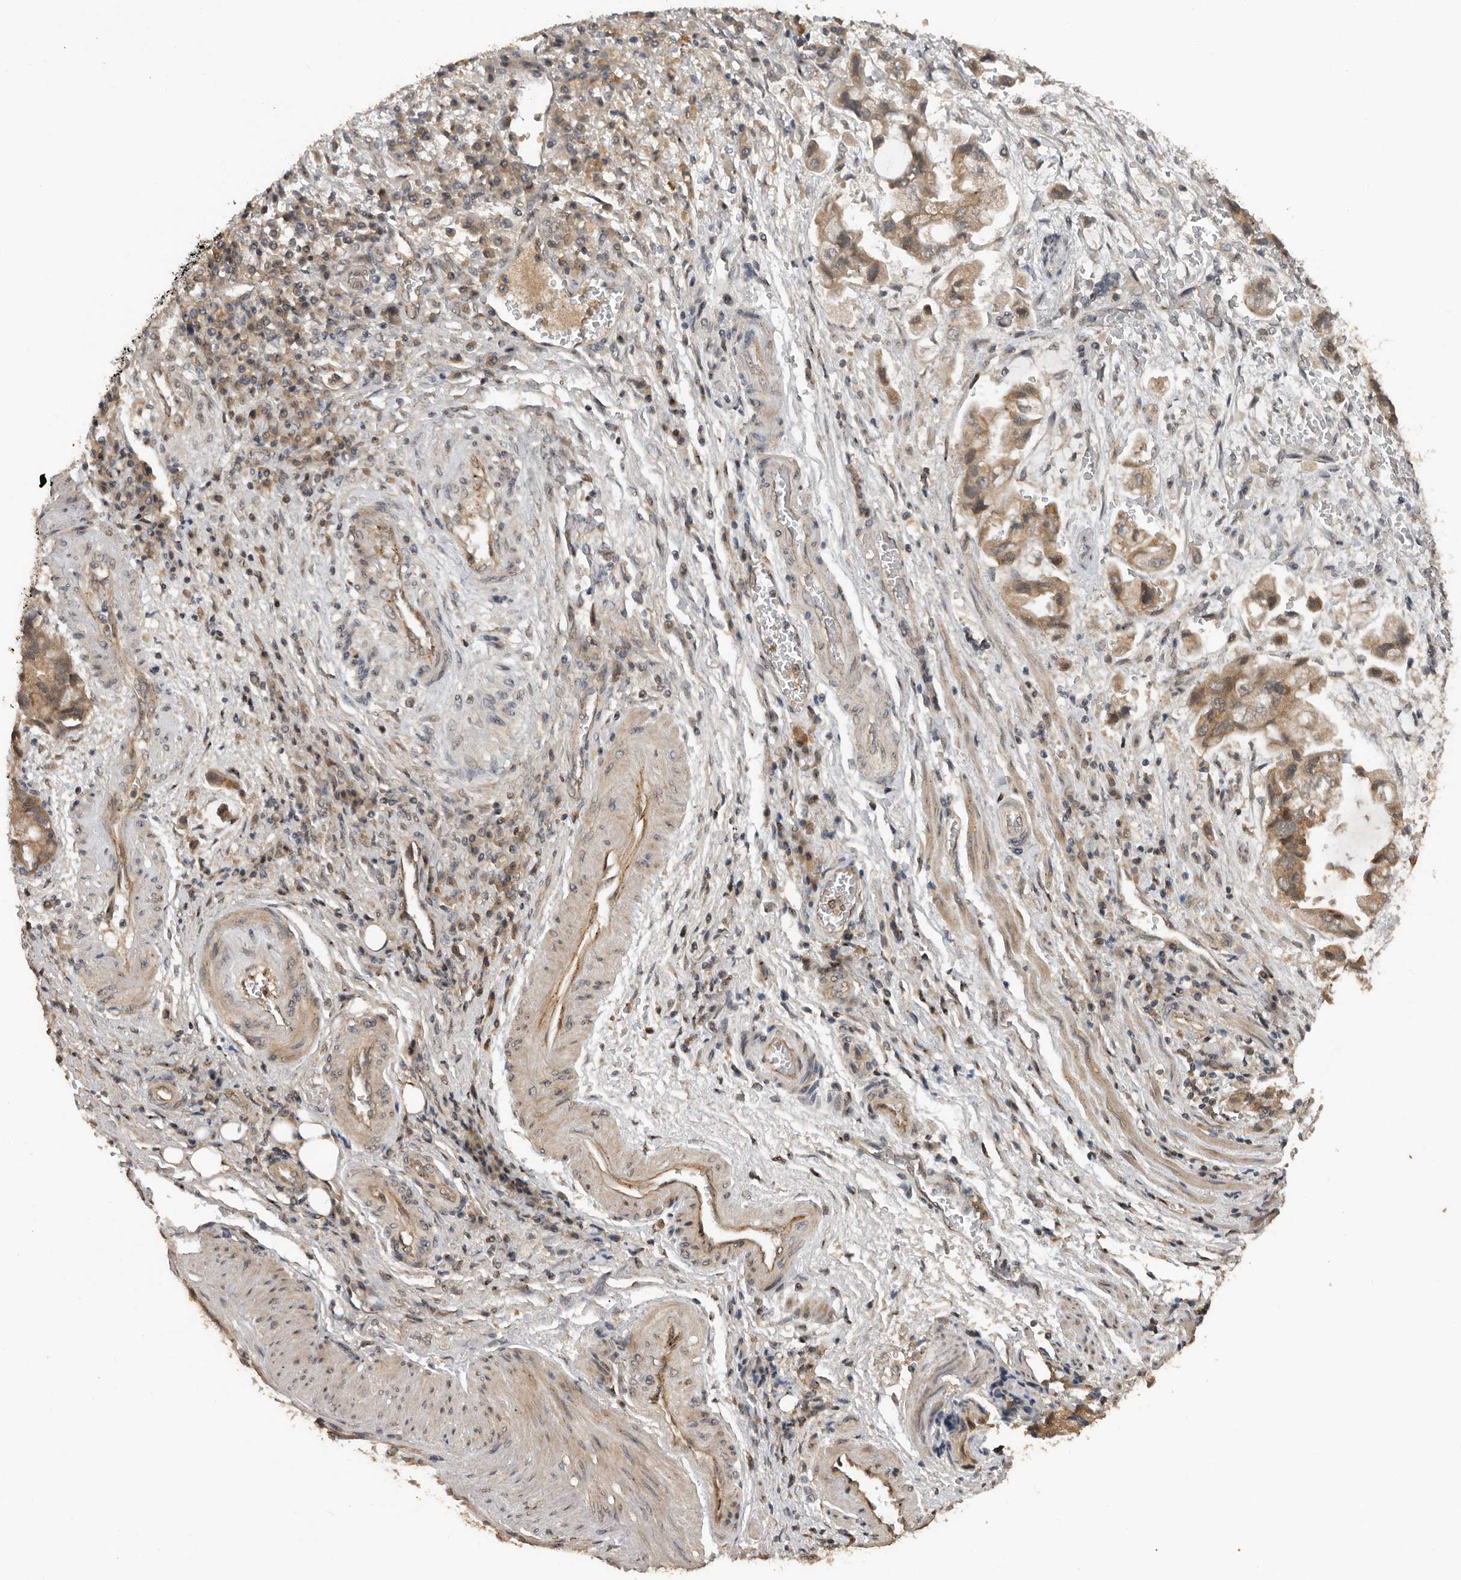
{"staining": {"intensity": "moderate", "quantity": ">75%", "location": "cytoplasmic/membranous"}, "tissue": "stomach cancer", "cell_type": "Tumor cells", "image_type": "cancer", "snomed": [{"axis": "morphology", "description": "Adenocarcinoma, NOS"}, {"axis": "topography", "description": "Stomach"}], "caption": "Protein staining of stomach cancer (adenocarcinoma) tissue demonstrates moderate cytoplasmic/membranous staining in approximately >75% of tumor cells.", "gene": "CEP350", "patient": {"sex": "male", "age": 62}}